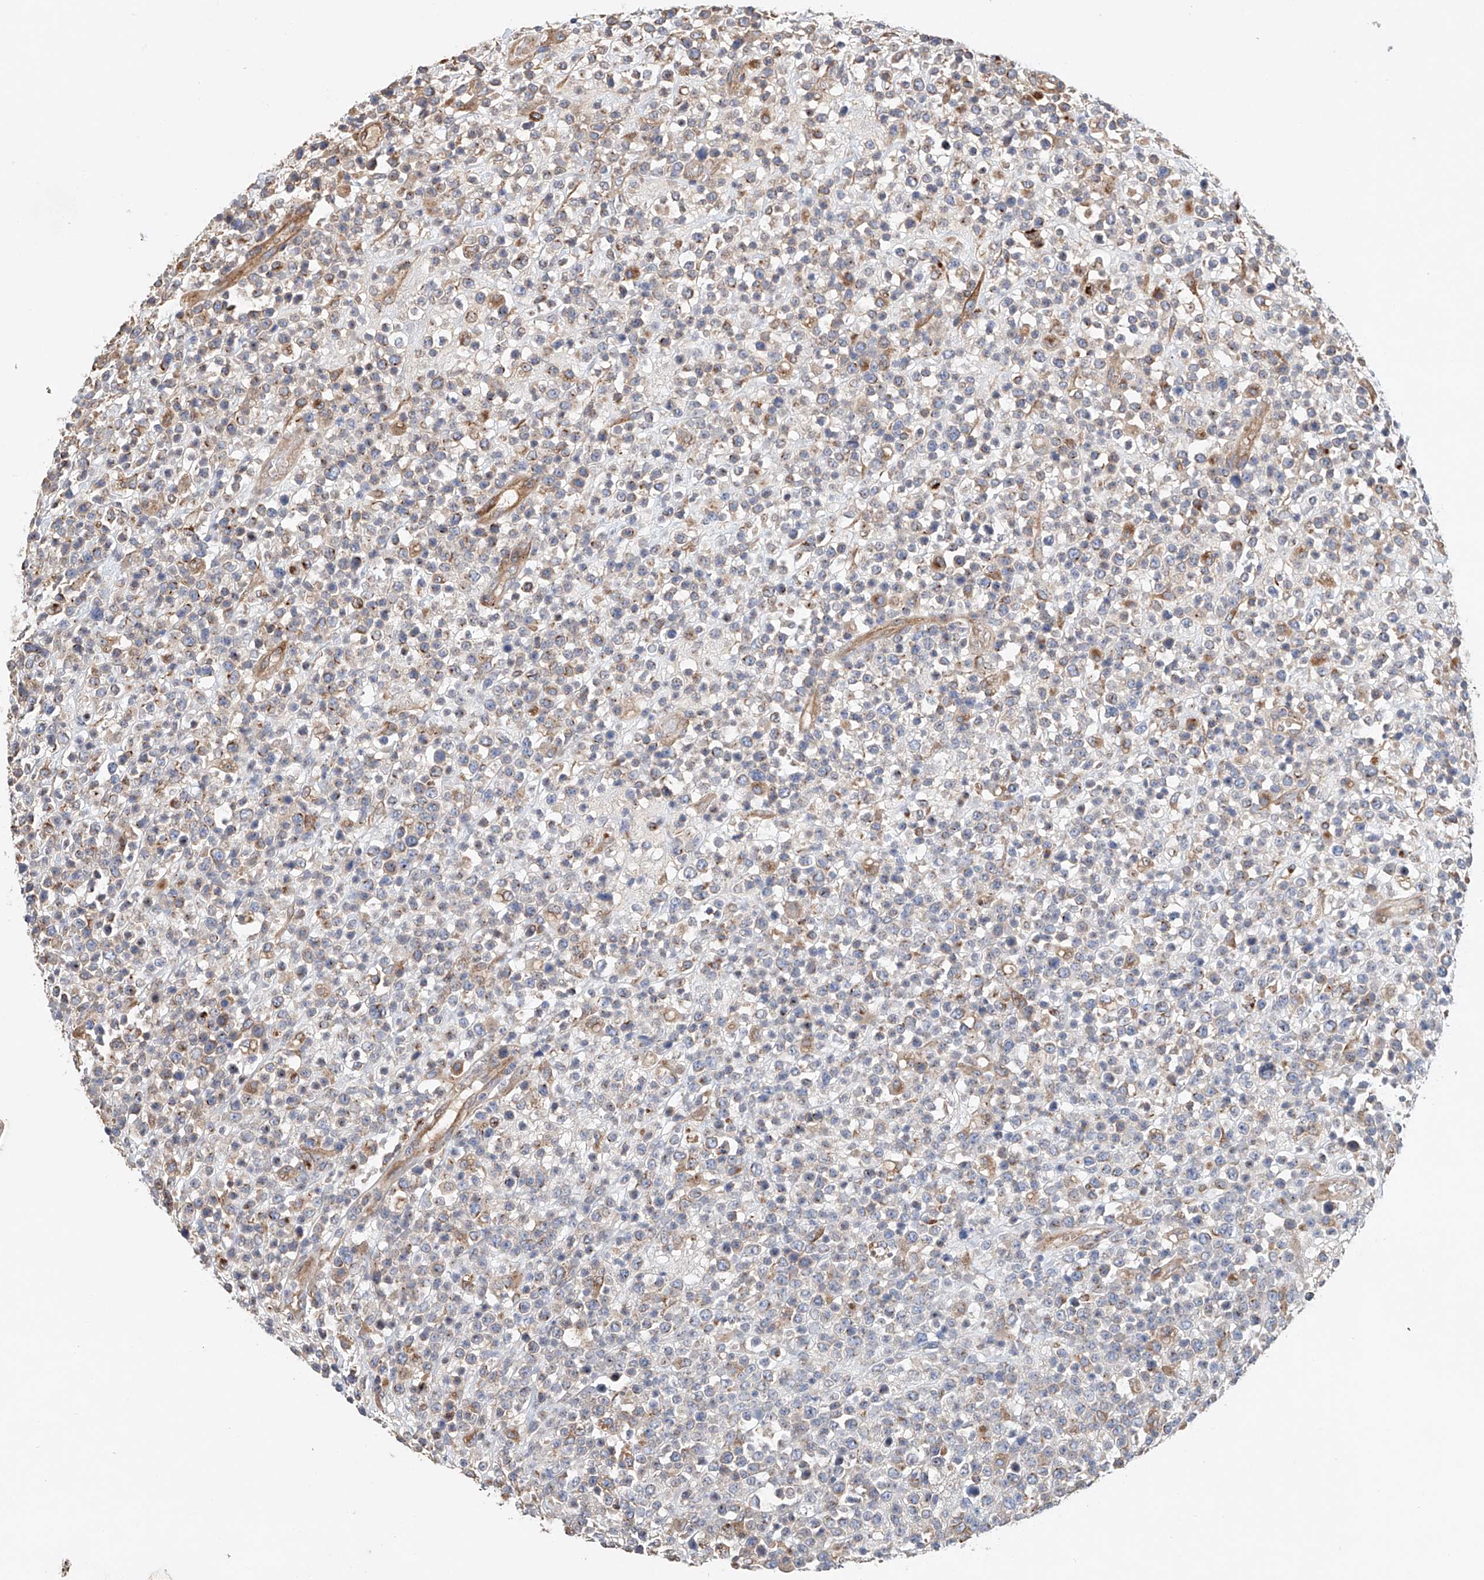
{"staining": {"intensity": "weak", "quantity": "<25%", "location": "cytoplasmic/membranous"}, "tissue": "lymphoma", "cell_type": "Tumor cells", "image_type": "cancer", "snomed": [{"axis": "morphology", "description": "Malignant lymphoma, non-Hodgkin's type, High grade"}, {"axis": "topography", "description": "Colon"}], "caption": "Immunohistochemistry photomicrograph of neoplastic tissue: malignant lymphoma, non-Hodgkin's type (high-grade) stained with DAB displays no significant protein positivity in tumor cells.", "gene": "HGSNAT", "patient": {"sex": "female", "age": 53}}